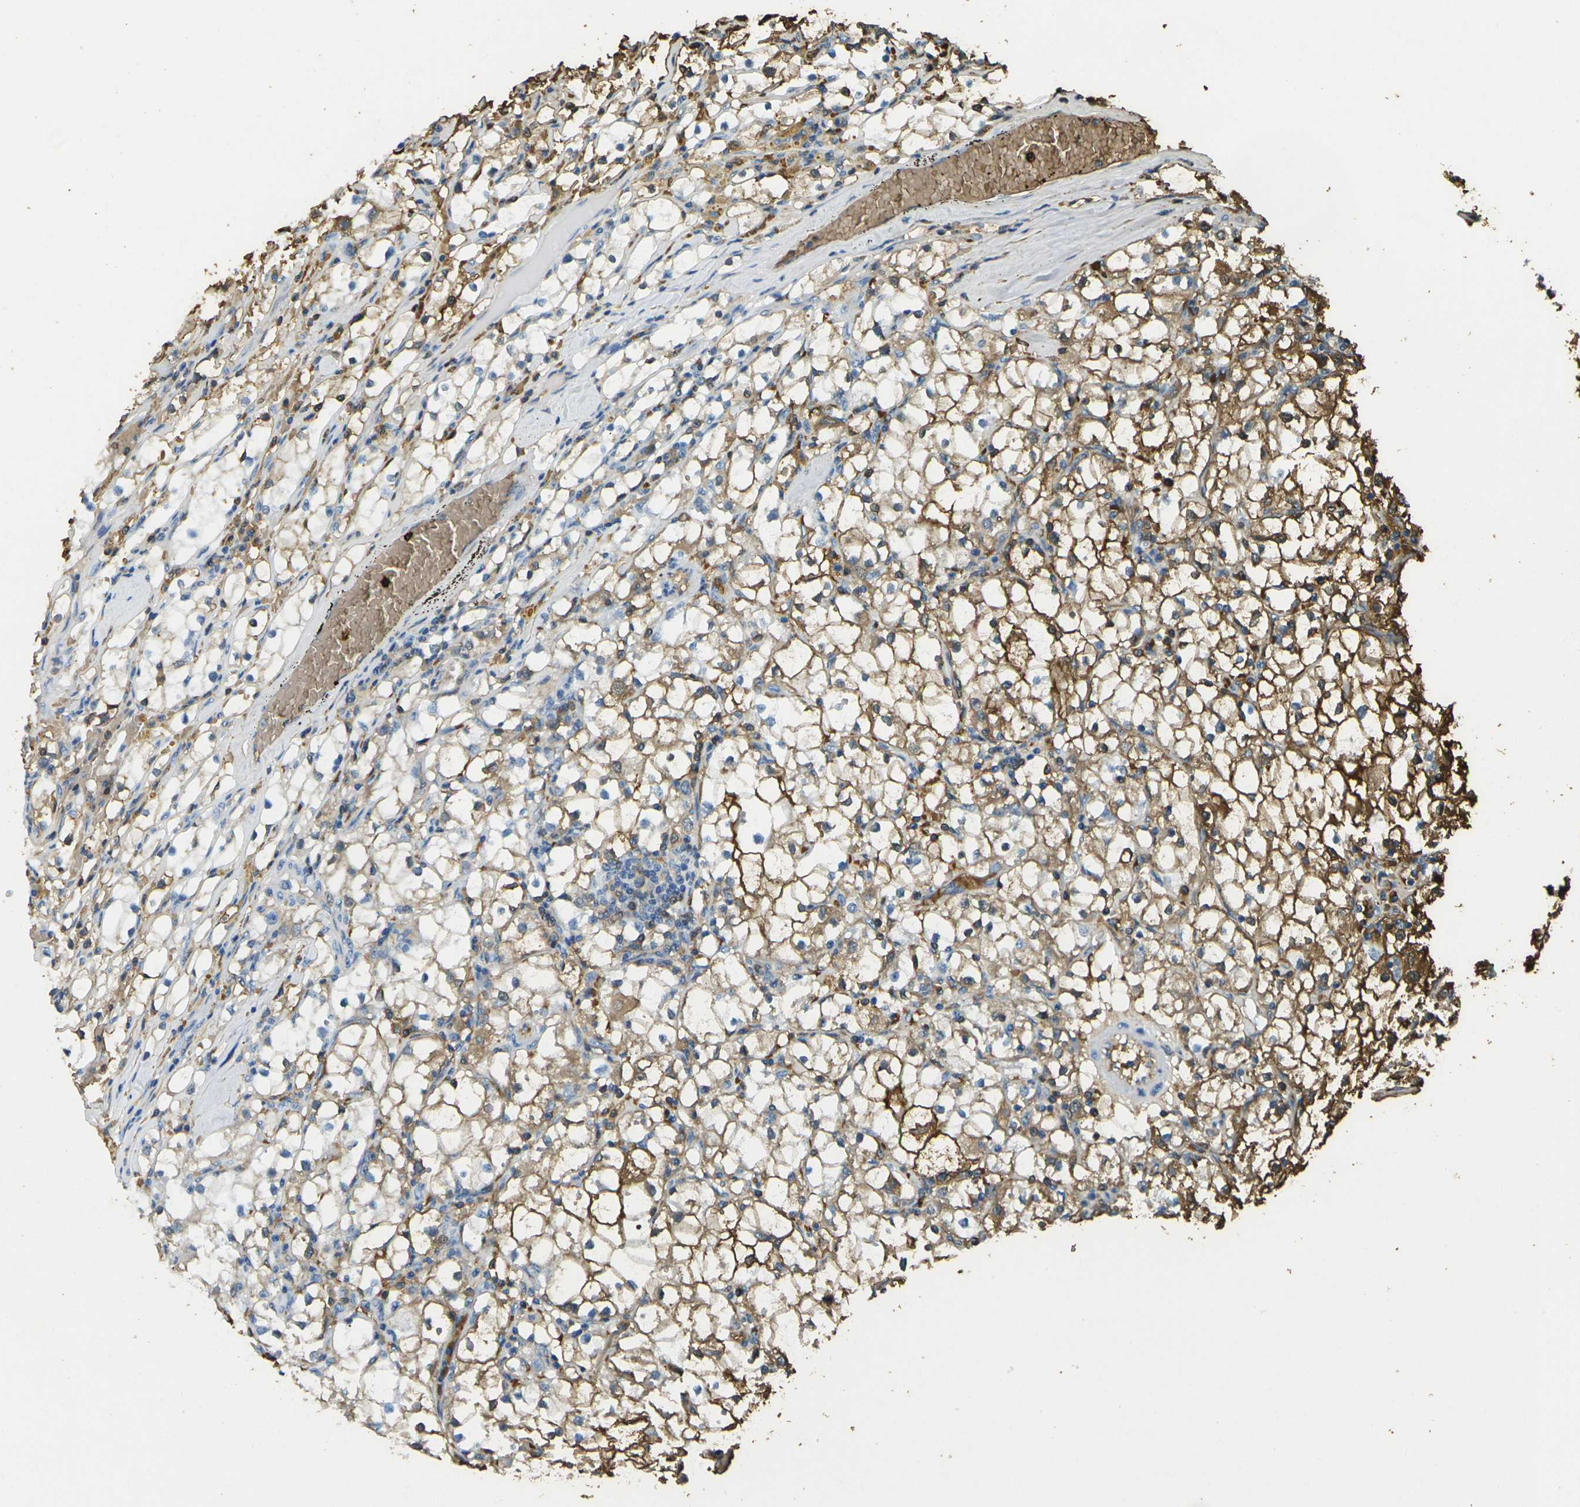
{"staining": {"intensity": "moderate", "quantity": ">75%", "location": "cytoplasmic/membranous"}, "tissue": "renal cancer", "cell_type": "Tumor cells", "image_type": "cancer", "snomed": [{"axis": "morphology", "description": "Adenocarcinoma, NOS"}, {"axis": "topography", "description": "Kidney"}], "caption": "Renal cancer (adenocarcinoma) stained with a brown dye reveals moderate cytoplasmic/membranous positive expression in about >75% of tumor cells.", "gene": "HBB", "patient": {"sex": "male", "age": 56}}